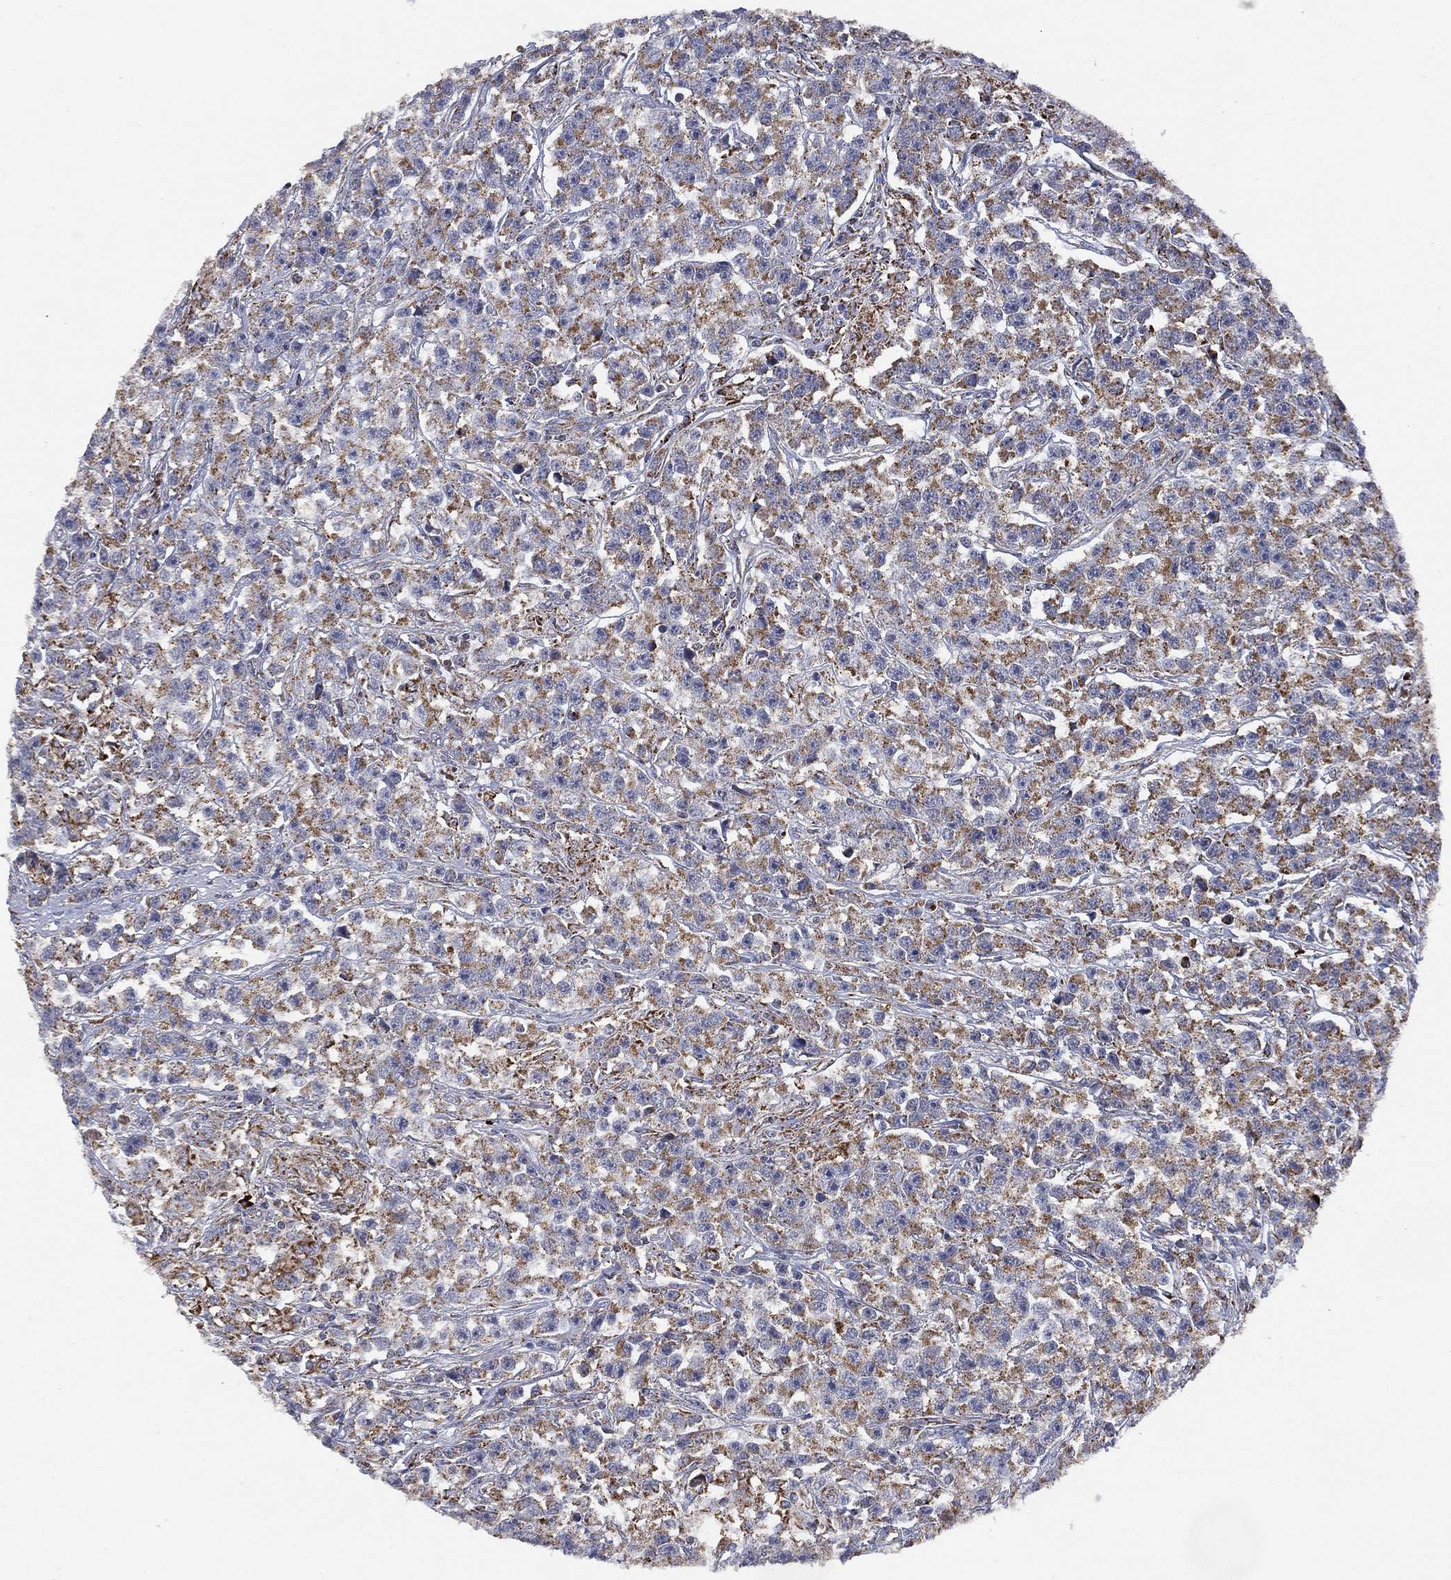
{"staining": {"intensity": "moderate", "quantity": ">75%", "location": "cytoplasmic/membranous"}, "tissue": "testis cancer", "cell_type": "Tumor cells", "image_type": "cancer", "snomed": [{"axis": "morphology", "description": "Seminoma, NOS"}, {"axis": "topography", "description": "Testis"}], "caption": "Immunohistochemistry of testis seminoma shows medium levels of moderate cytoplasmic/membranous positivity in about >75% of tumor cells.", "gene": "PPP2R5A", "patient": {"sex": "male", "age": 59}}